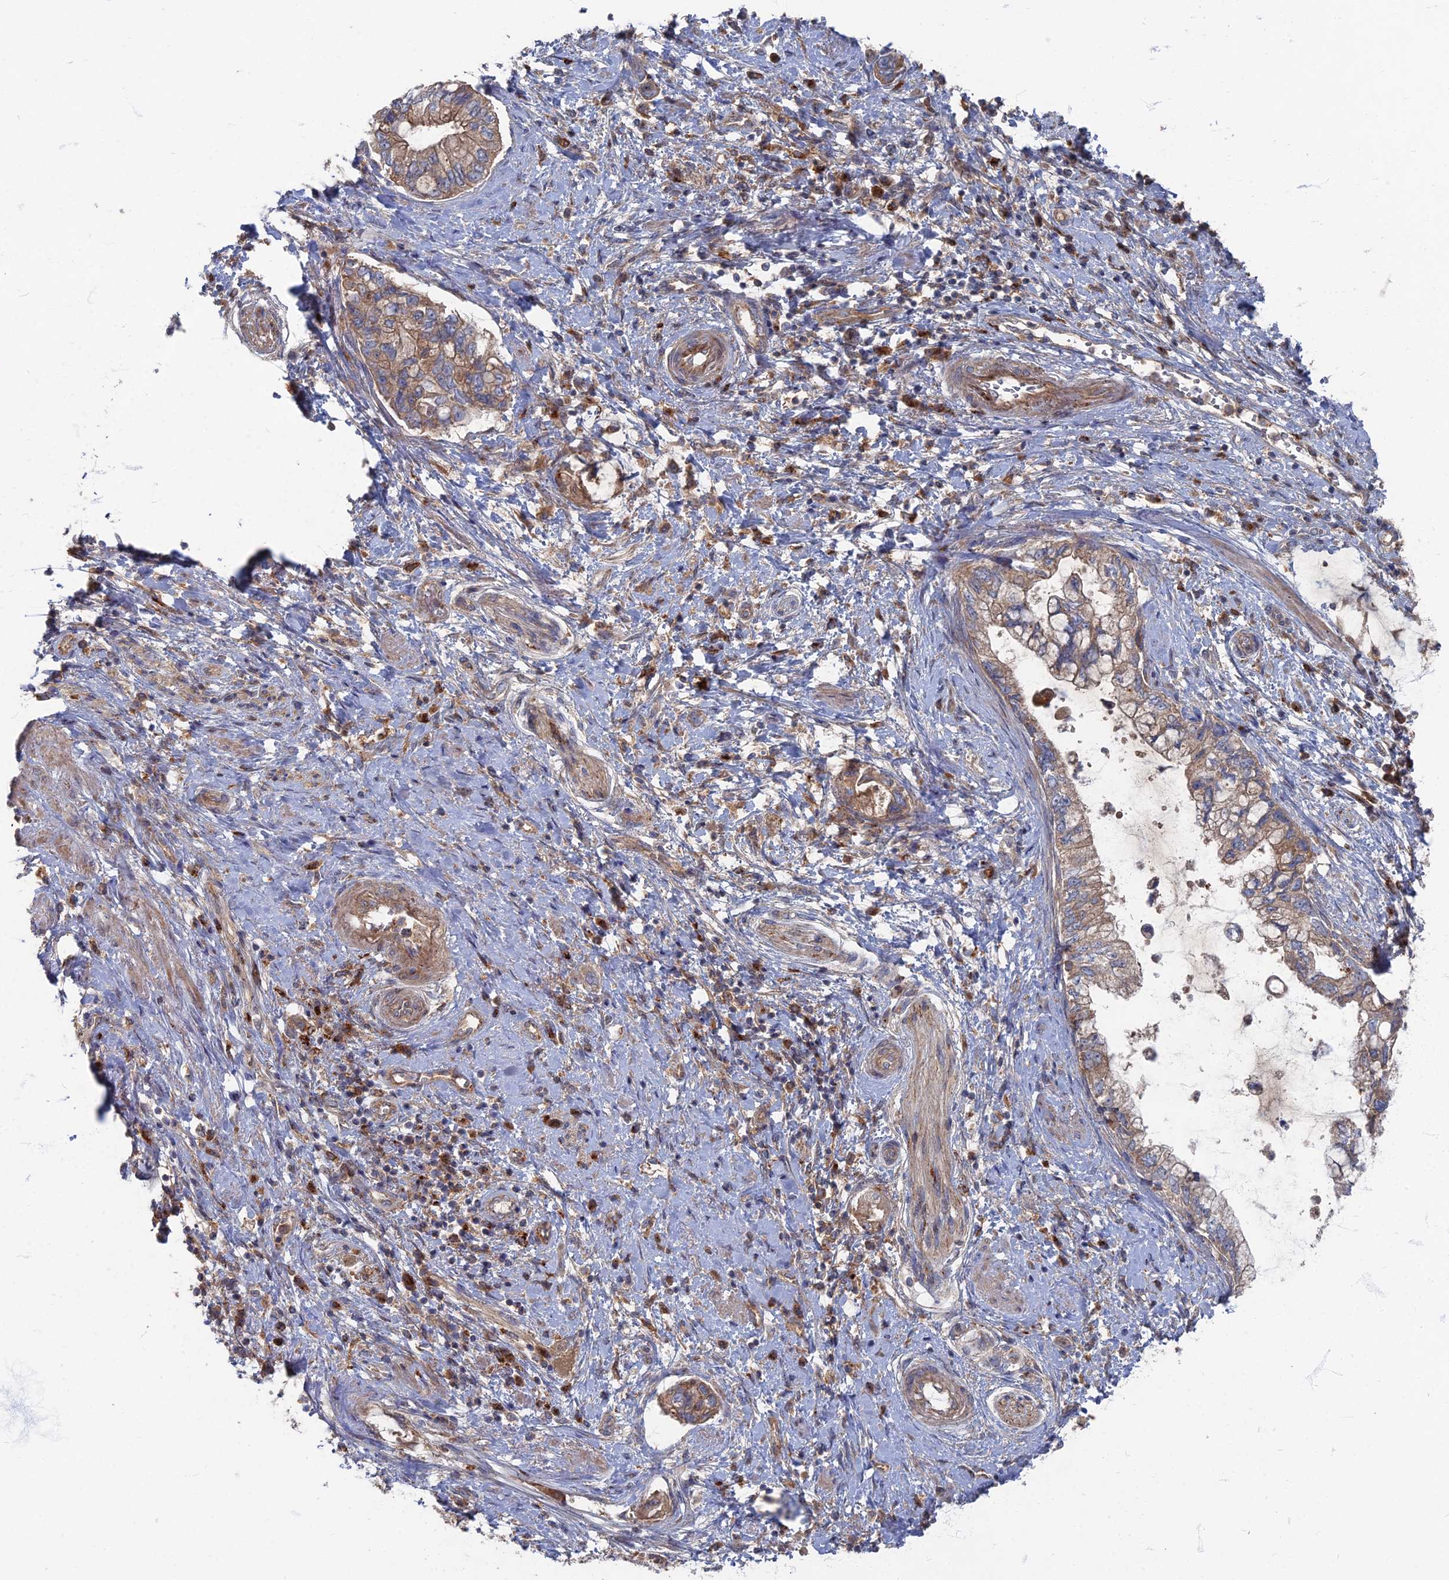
{"staining": {"intensity": "moderate", "quantity": ">75%", "location": "cytoplasmic/membranous"}, "tissue": "pancreatic cancer", "cell_type": "Tumor cells", "image_type": "cancer", "snomed": [{"axis": "morphology", "description": "Adenocarcinoma, NOS"}, {"axis": "topography", "description": "Pancreas"}], "caption": "Pancreatic cancer tissue shows moderate cytoplasmic/membranous staining in approximately >75% of tumor cells, visualized by immunohistochemistry.", "gene": "PPCDC", "patient": {"sex": "female", "age": 73}}